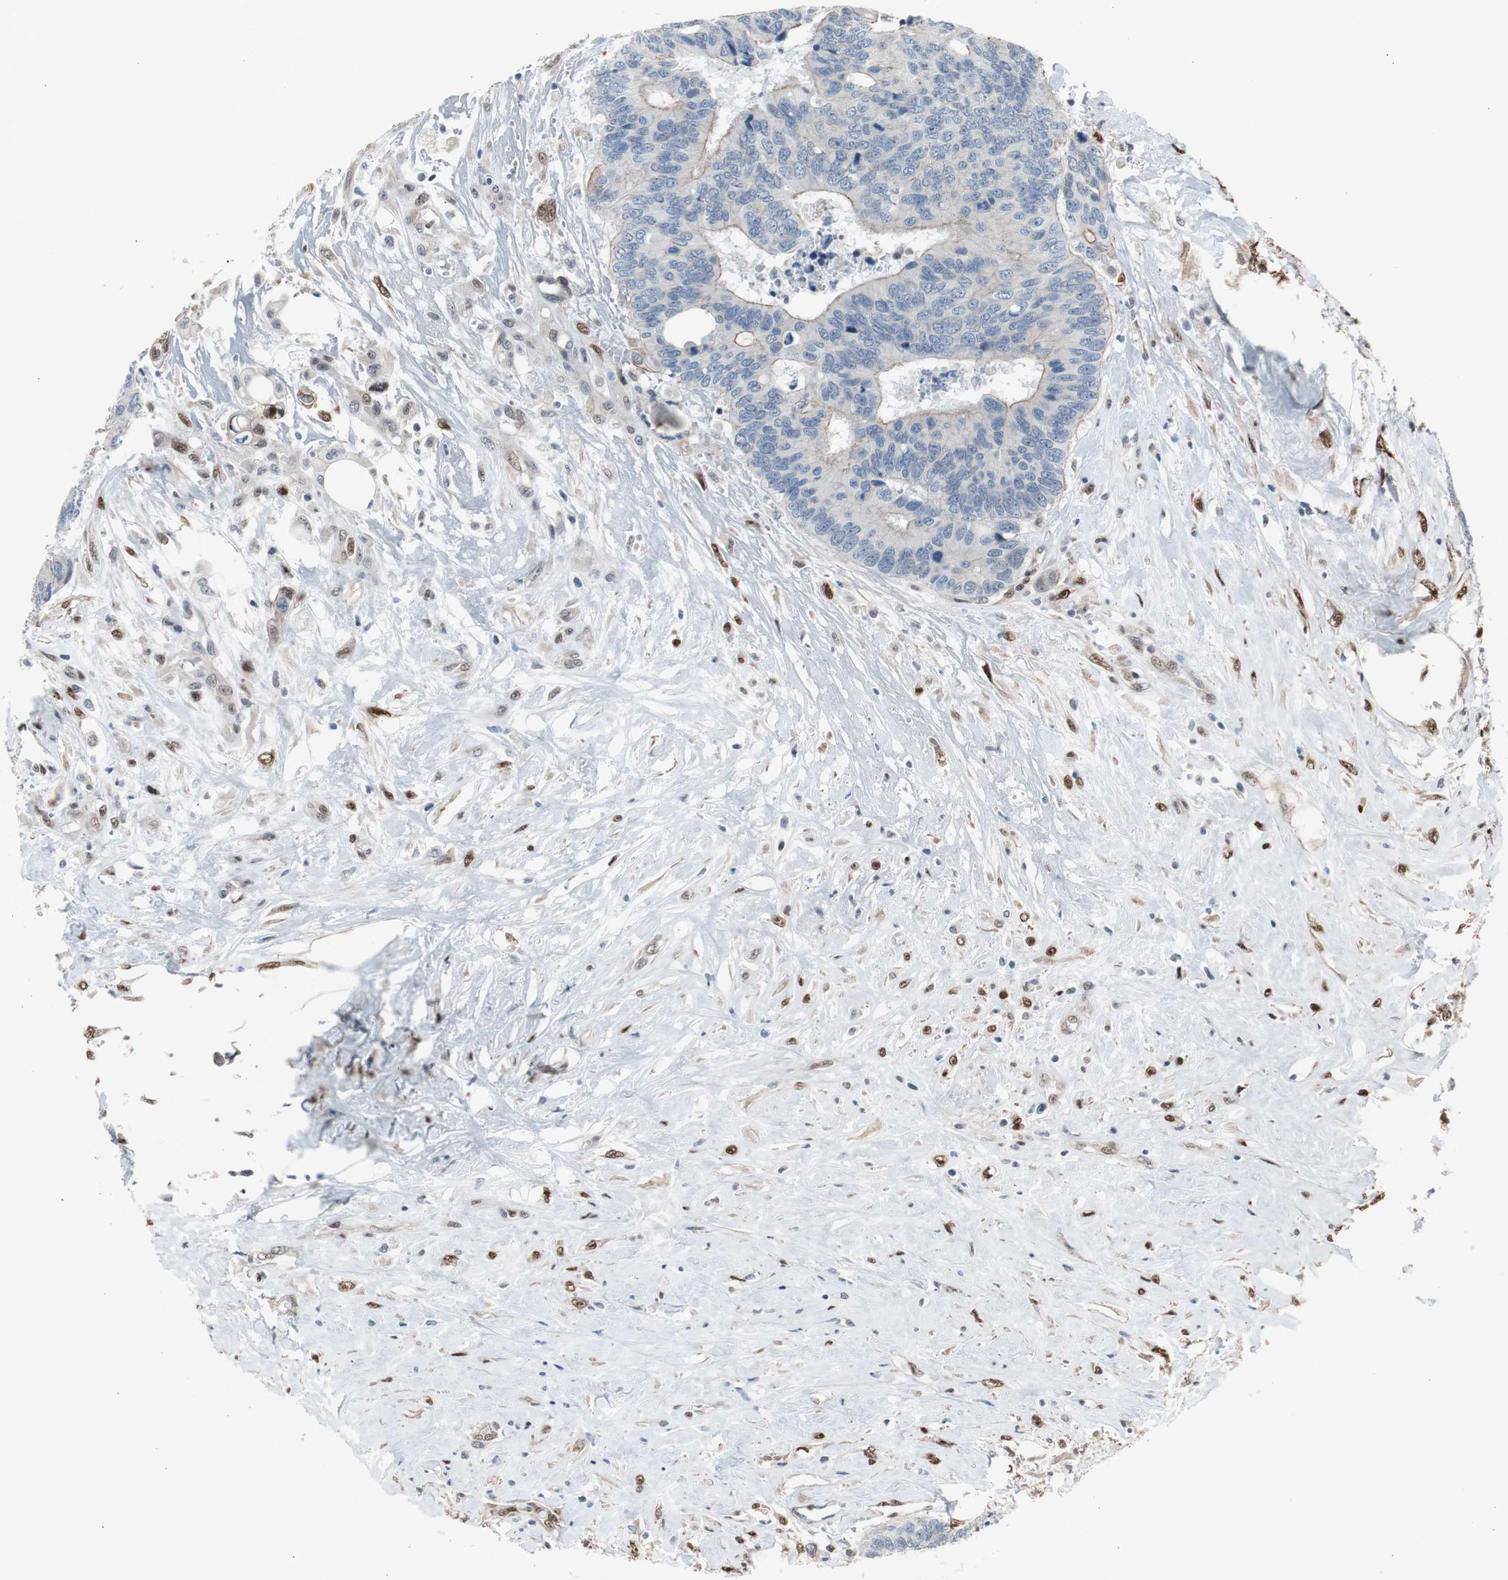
{"staining": {"intensity": "weak", "quantity": "<25%", "location": "cytoplasmic/membranous"}, "tissue": "colorectal cancer", "cell_type": "Tumor cells", "image_type": "cancer", "snomed": [{"axis": "morphology", "description": "Adenocarcinoma, NOS"}, {"axis": "topography", "description": "Rectum"}], "caption": "Image shows no protein staining in tumor cells of colorectal cancer (adenocarcinoma) tissue.", "gene": "PML", "patient": {"sex": "male", "age": 55}}